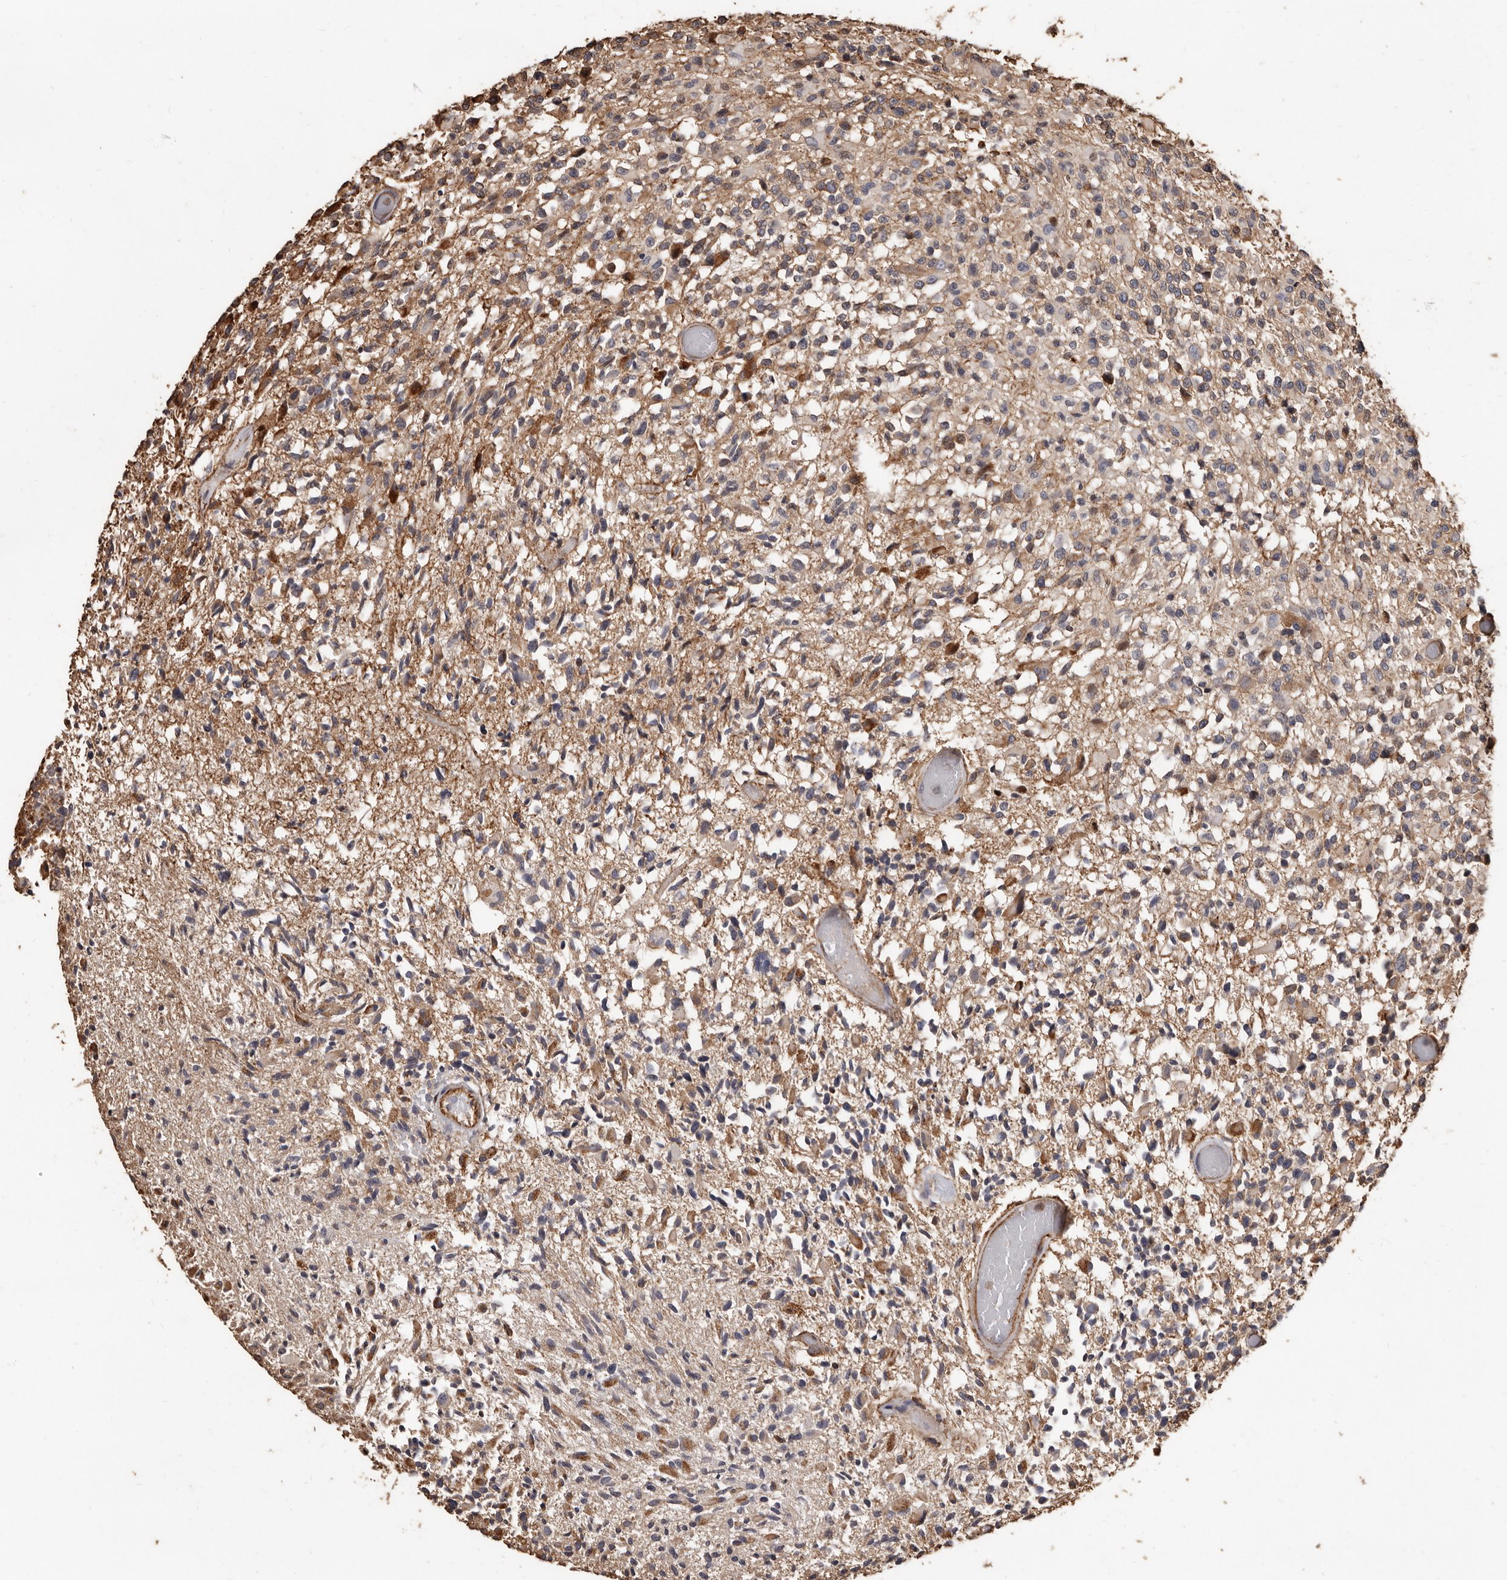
{"staining": {"intensity": "weak", "quantity": ">75%", "location": "cytoplasmic/membranous"}, "tissue": "glioma", "cell_type": "Tumor cells", "image_type": "cancer", "snomed": [{"axis": "morphology", "description": "Glioma, malignant, High grade"}, {"axis": "morphology", "description": "Glioblastoma, NOS"}, {"axis": "topography", "description": "Brain"}], "caption": "Glioma tissue shows weak cytoplasmic/membranous staining in about >75% of tumor cells, visualized by immunohistochemistry. The staining was performed using DAB to visualize the protein expression in brown, while the nuclei were stained in blue with hematoxylin (Magnification: 20x).", "gene": "GSK3A", "patient": {"sex": "male", "age": 60}}